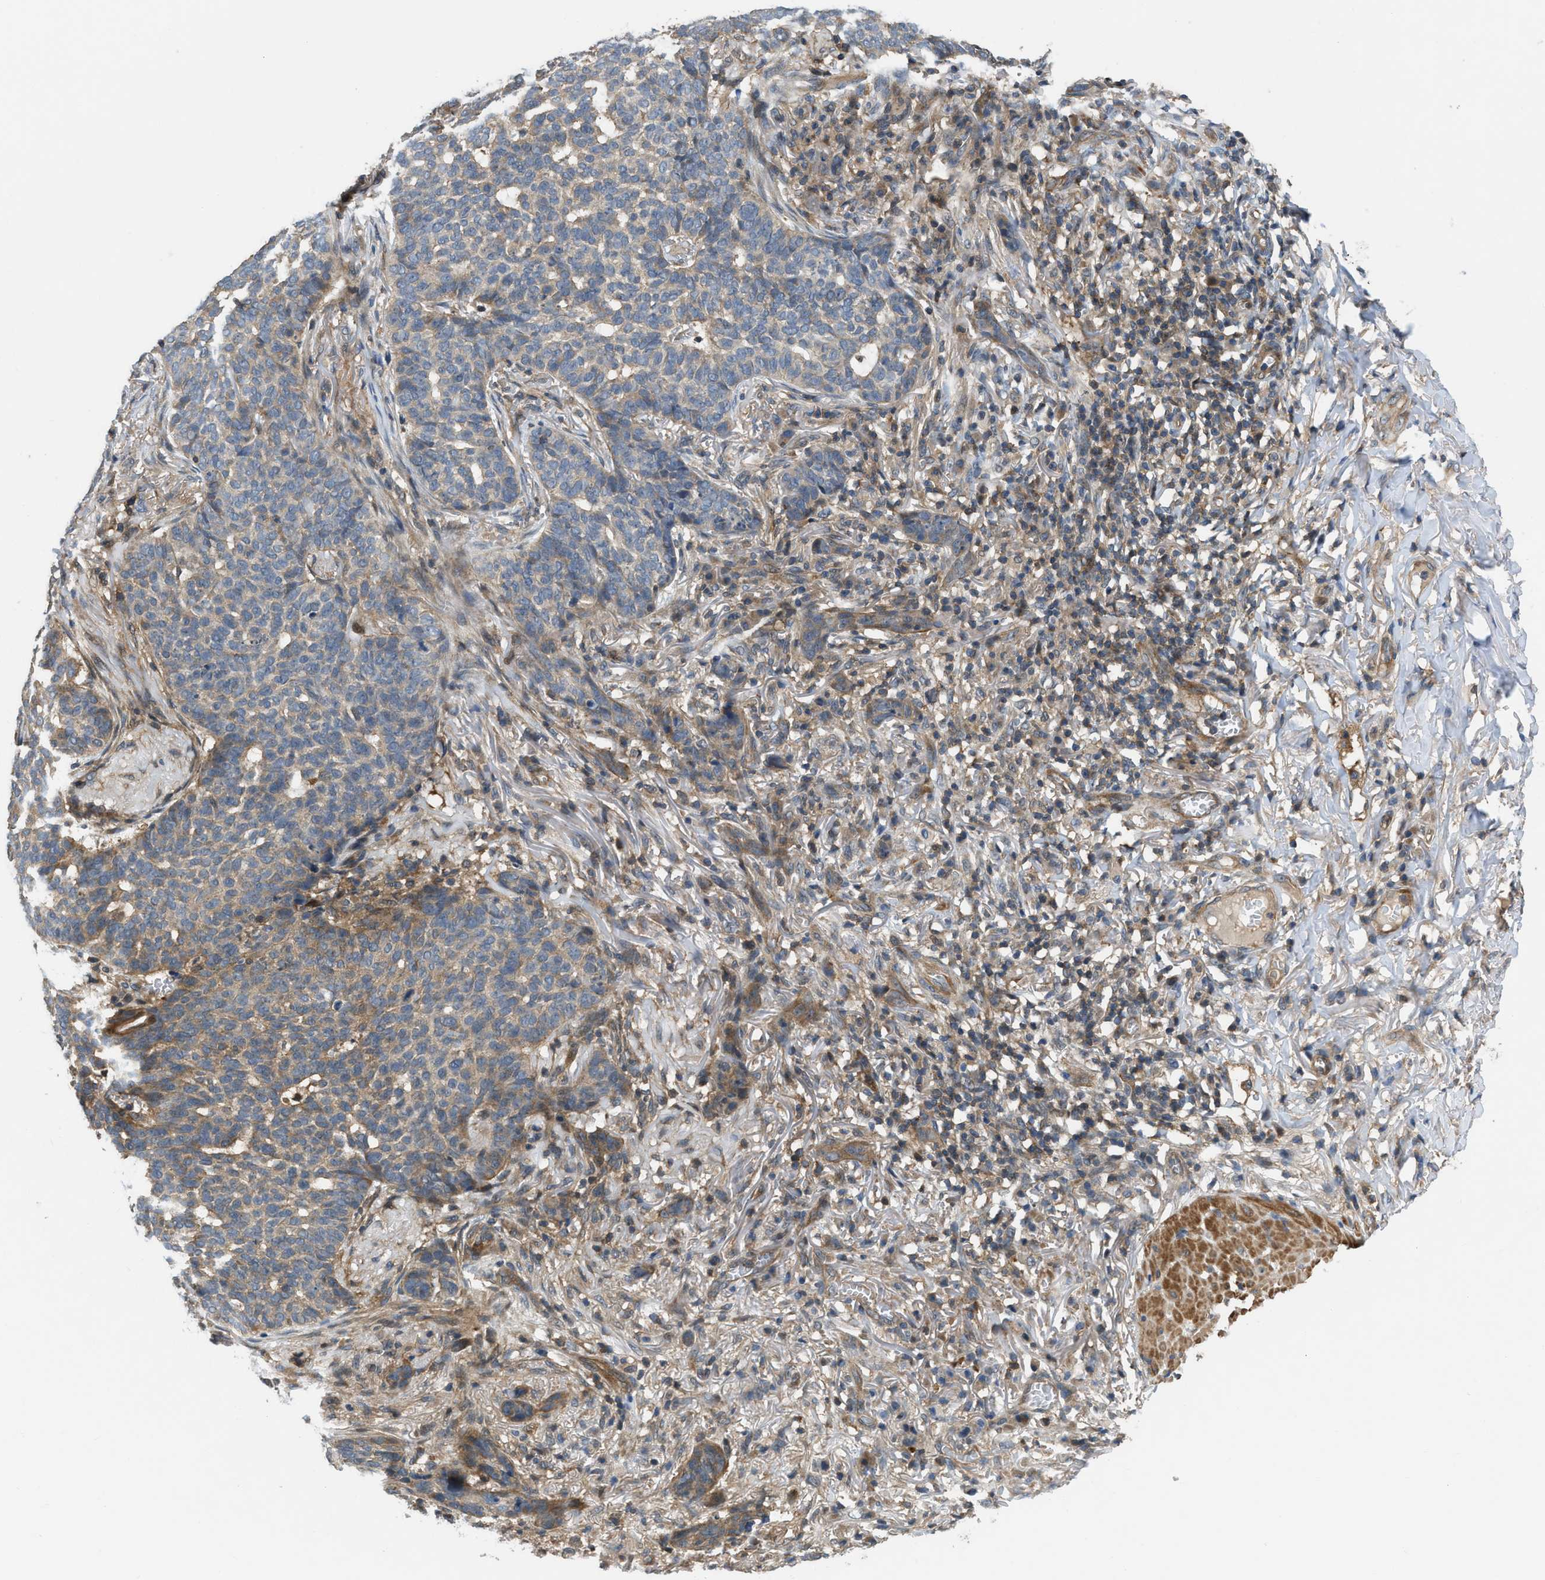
{"staining": {"intensity": "moderate", "quantity": "25%-75%", "location": "cytoplasmic/membranous"}, "tissue": "skin cancer", "cell_type": "Tumor cells", "image_type": "cancer", "snomed": [{"axis": "morphology", "description": "Basal cell carcinoma"}, {"axis": "topography", "description": "Skin"}], "caption": "High-power microscopy captured an IHC photomicrograph of basal cell carcinoma (skin), revealing moderate cytoplasmic/membranous expression in about 25%-75% of tumor cells. The staining is performed using DAB brown chromogen to label protein expression. The nuclei are counter-stained blue using hematoxylin.", "gene": "GPR31", "patient": {"sex": "male", "age": 85}}